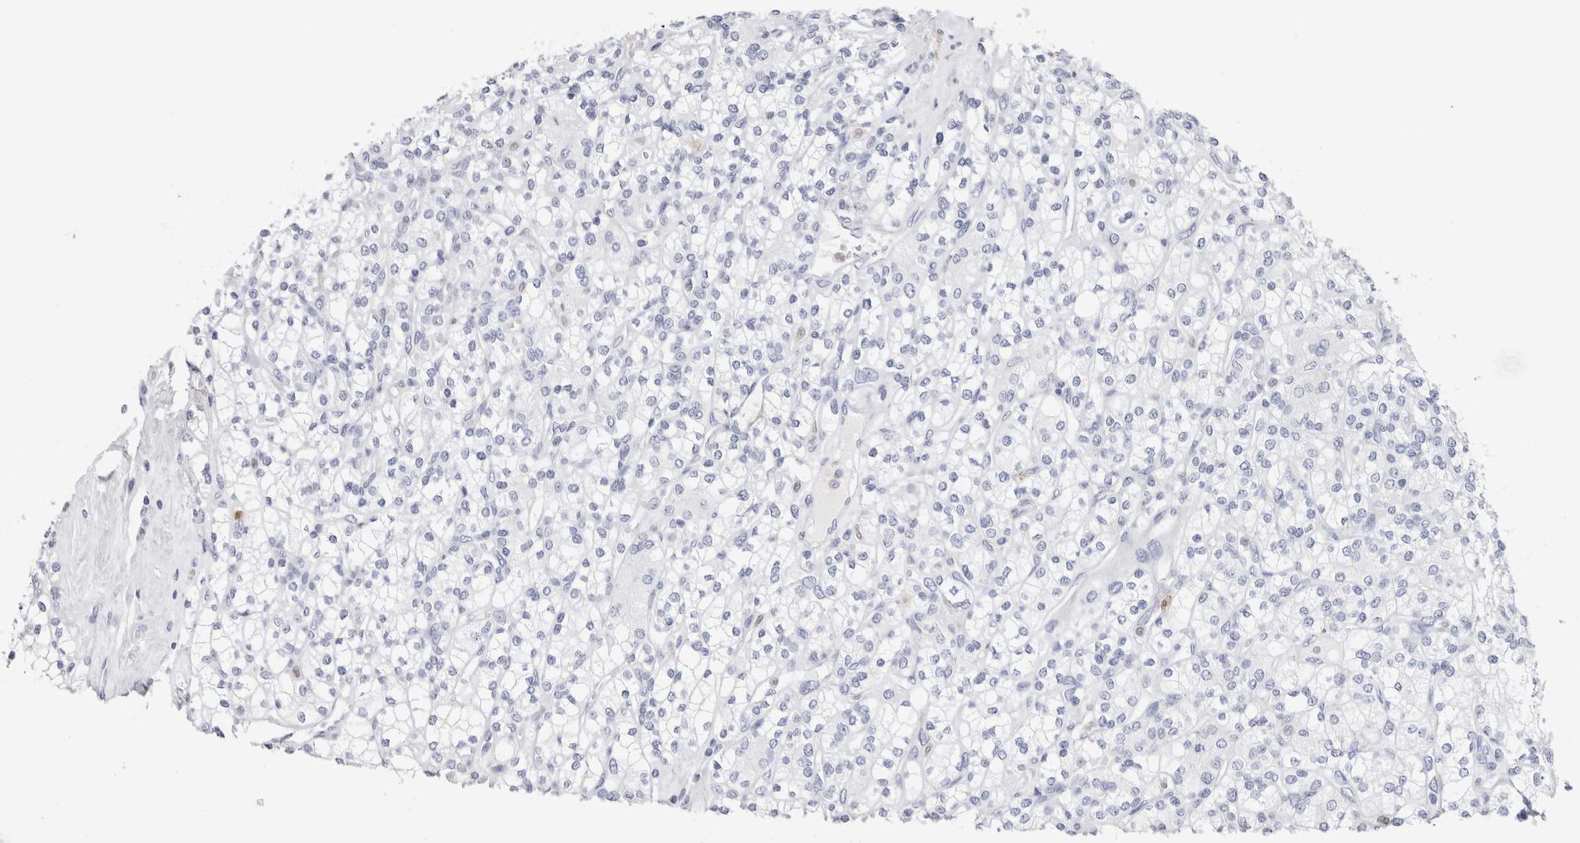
{"staining": {"intensity": "negative", "quantity": "none", "location": "none"}, "tissue": "renal cancer", "cell_type": "Tumor cells", "image_type": "cancer", "snomed": [{"axis": "morphology", "description": "Adenocarcinoma, NOS"}, {"axis": "topography", "description": "Kidney"}], "caption": "A photomicrograph of human adenocarcinoma (renal) is negative for staining in tumor cells.", "gene": "SLC10A5", "patient": {"sex": "male", "age": 77}}